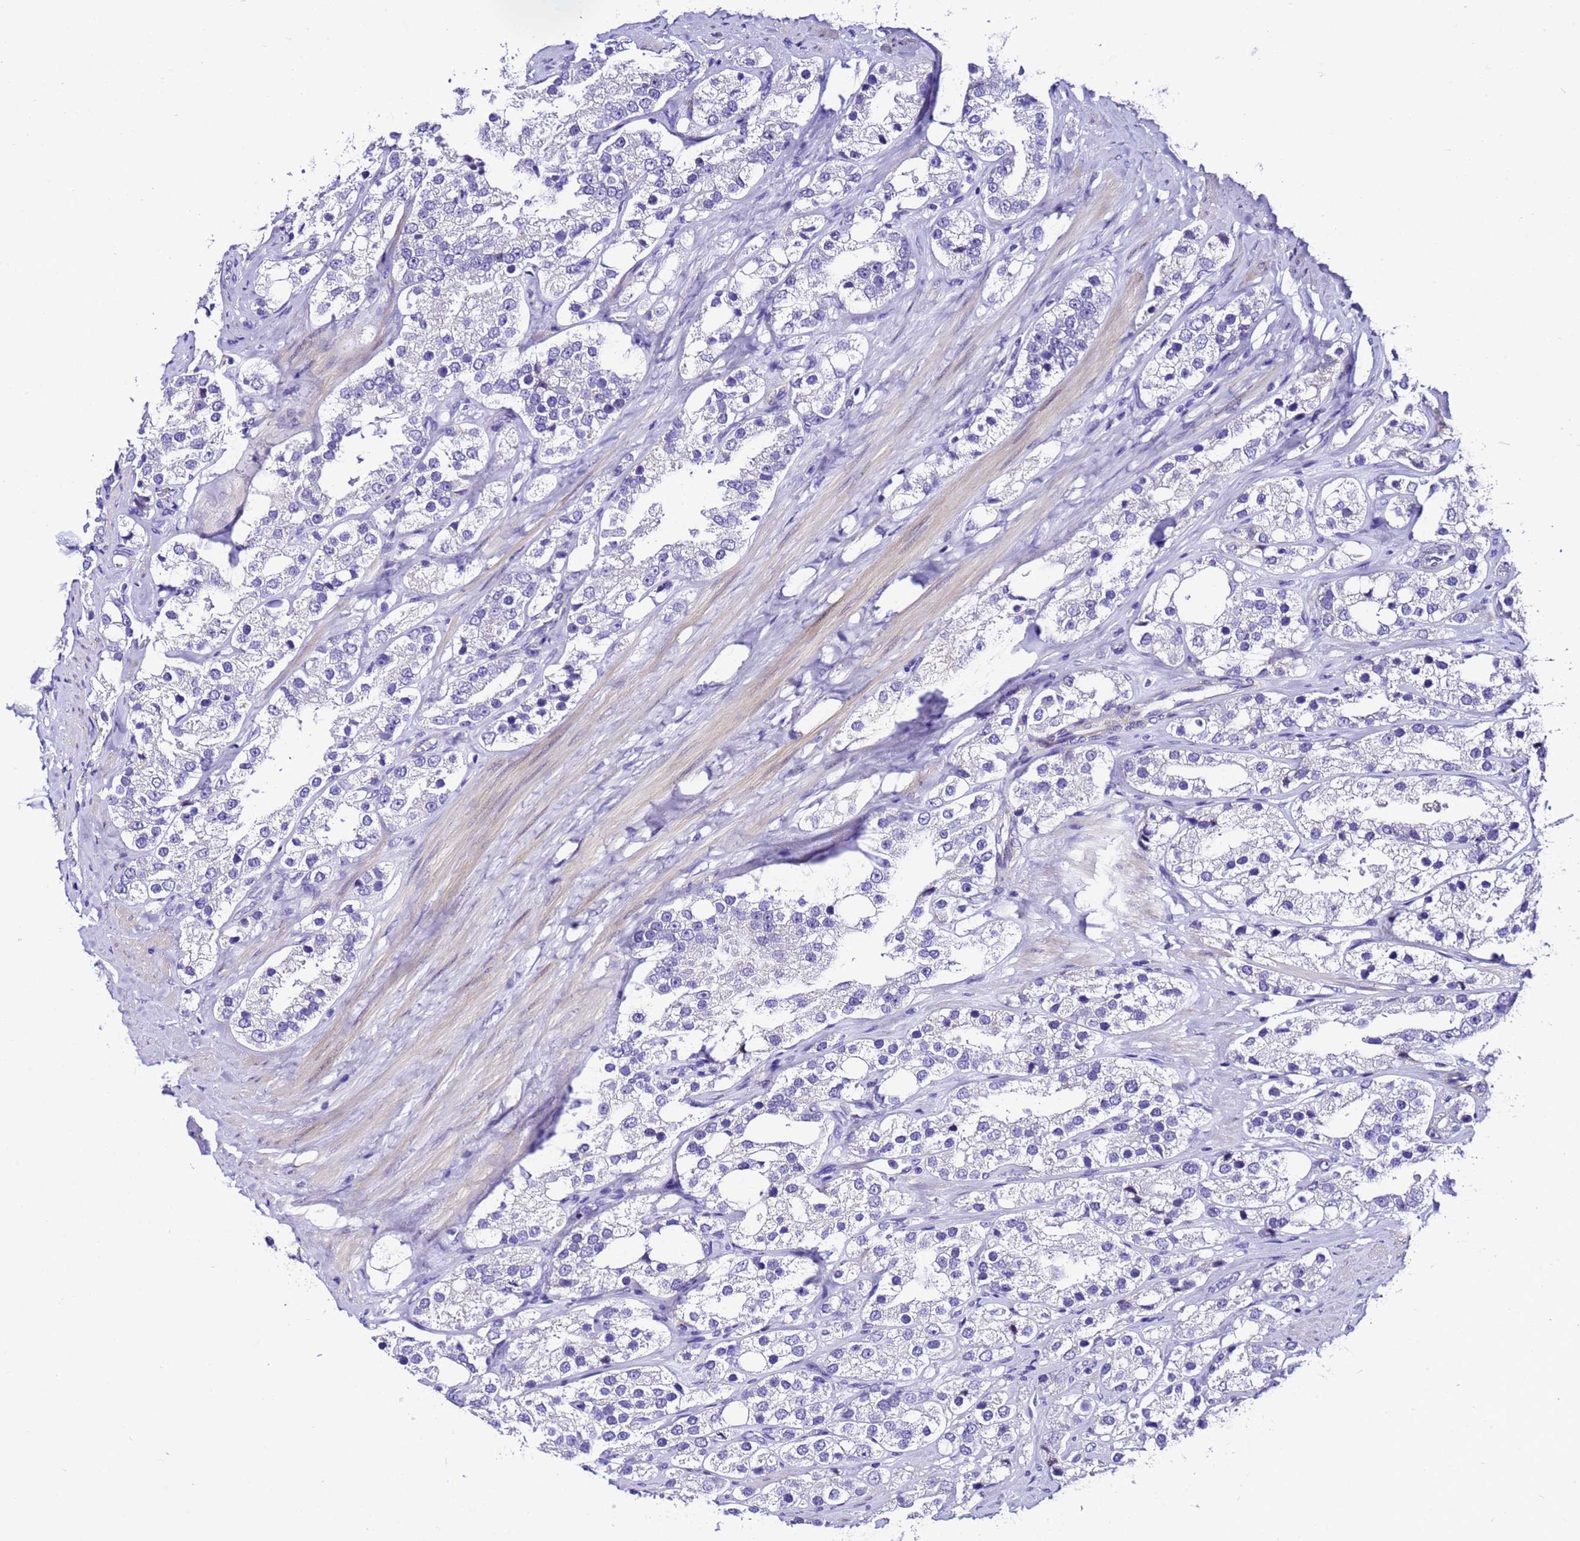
{"staining": {"intensity": "negative", "quantity": "none", "location": "none"}, "tissue": "prostate cancer", "cell_type": "Tumor cells", "image_type": "cancer", "snomed": [{"axis": "morphology", "description": "Adenocarcinoma, NOS"}, {"axis": "topography", "description": "Prostate"}], "caption": "Histopathology image shows no protein staining in tumor cells of prostate cancer (adenocarcinoma) tissue.", "gene": "ZNF417", "patient": {"sex": "male", "age": 79}}